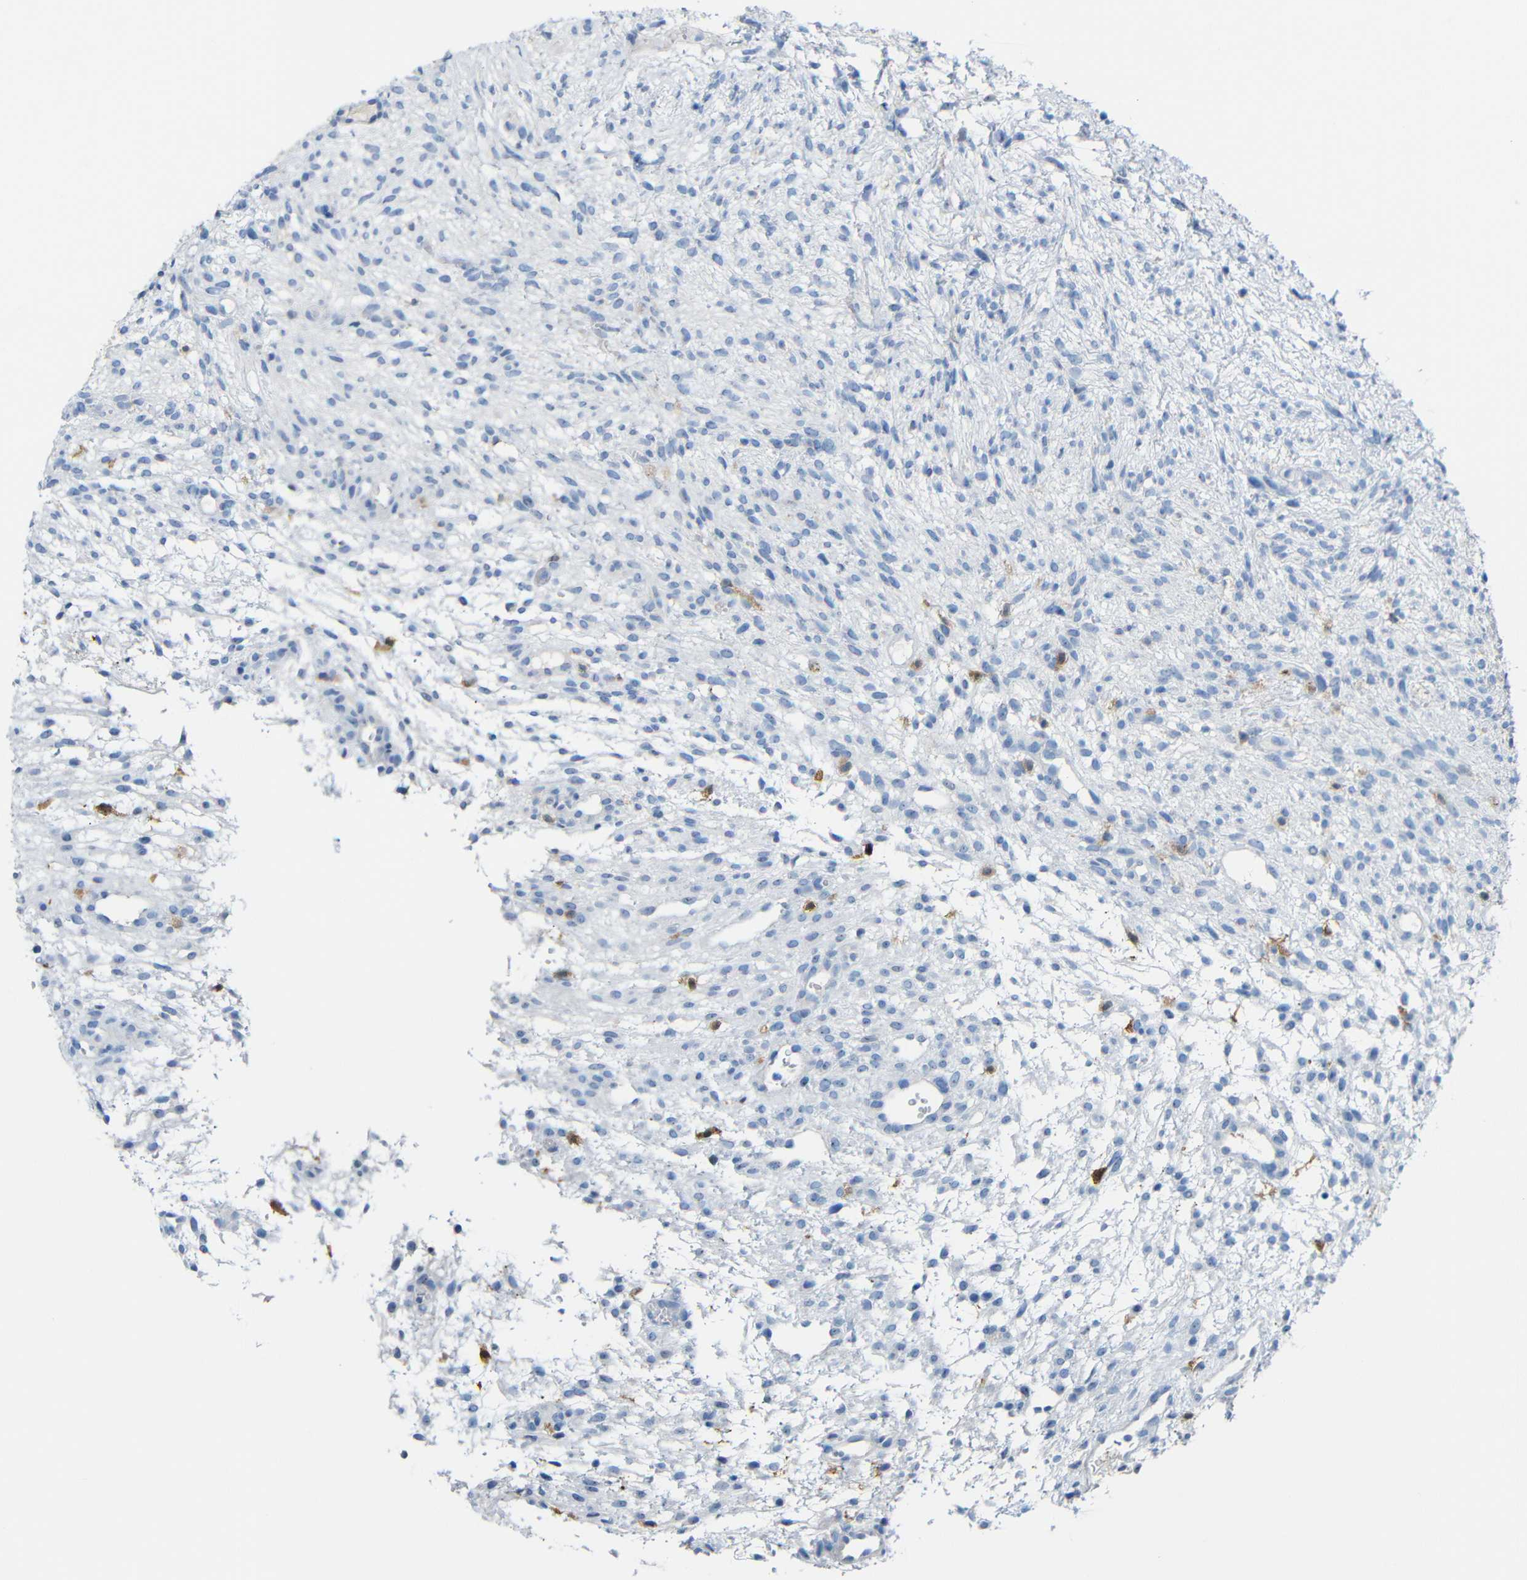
{"staining": {"intensity": "negative", "quantity": "none", "location": "none"}, "tissue": "ovary", "cell_type": "Ovarian stroma cells", "image_type": "normal", "snomed": [{"axis": "morphology", "description": "Normal tissue, NOS"}, {"axis": "morphology", "description": "Cyst, NOS"}, {"axis": "topography", "description": "Ovary"}], "caption": "Immunohistochemistry micrograph of unremarkable ovary: ovary stained with DAB (3,3'-diaminobenzidine) reveals no significant protein positivity in ovarian stroma cells.", "gene": "C1orf210", "patient": {"sex": "female", "age": 18}}